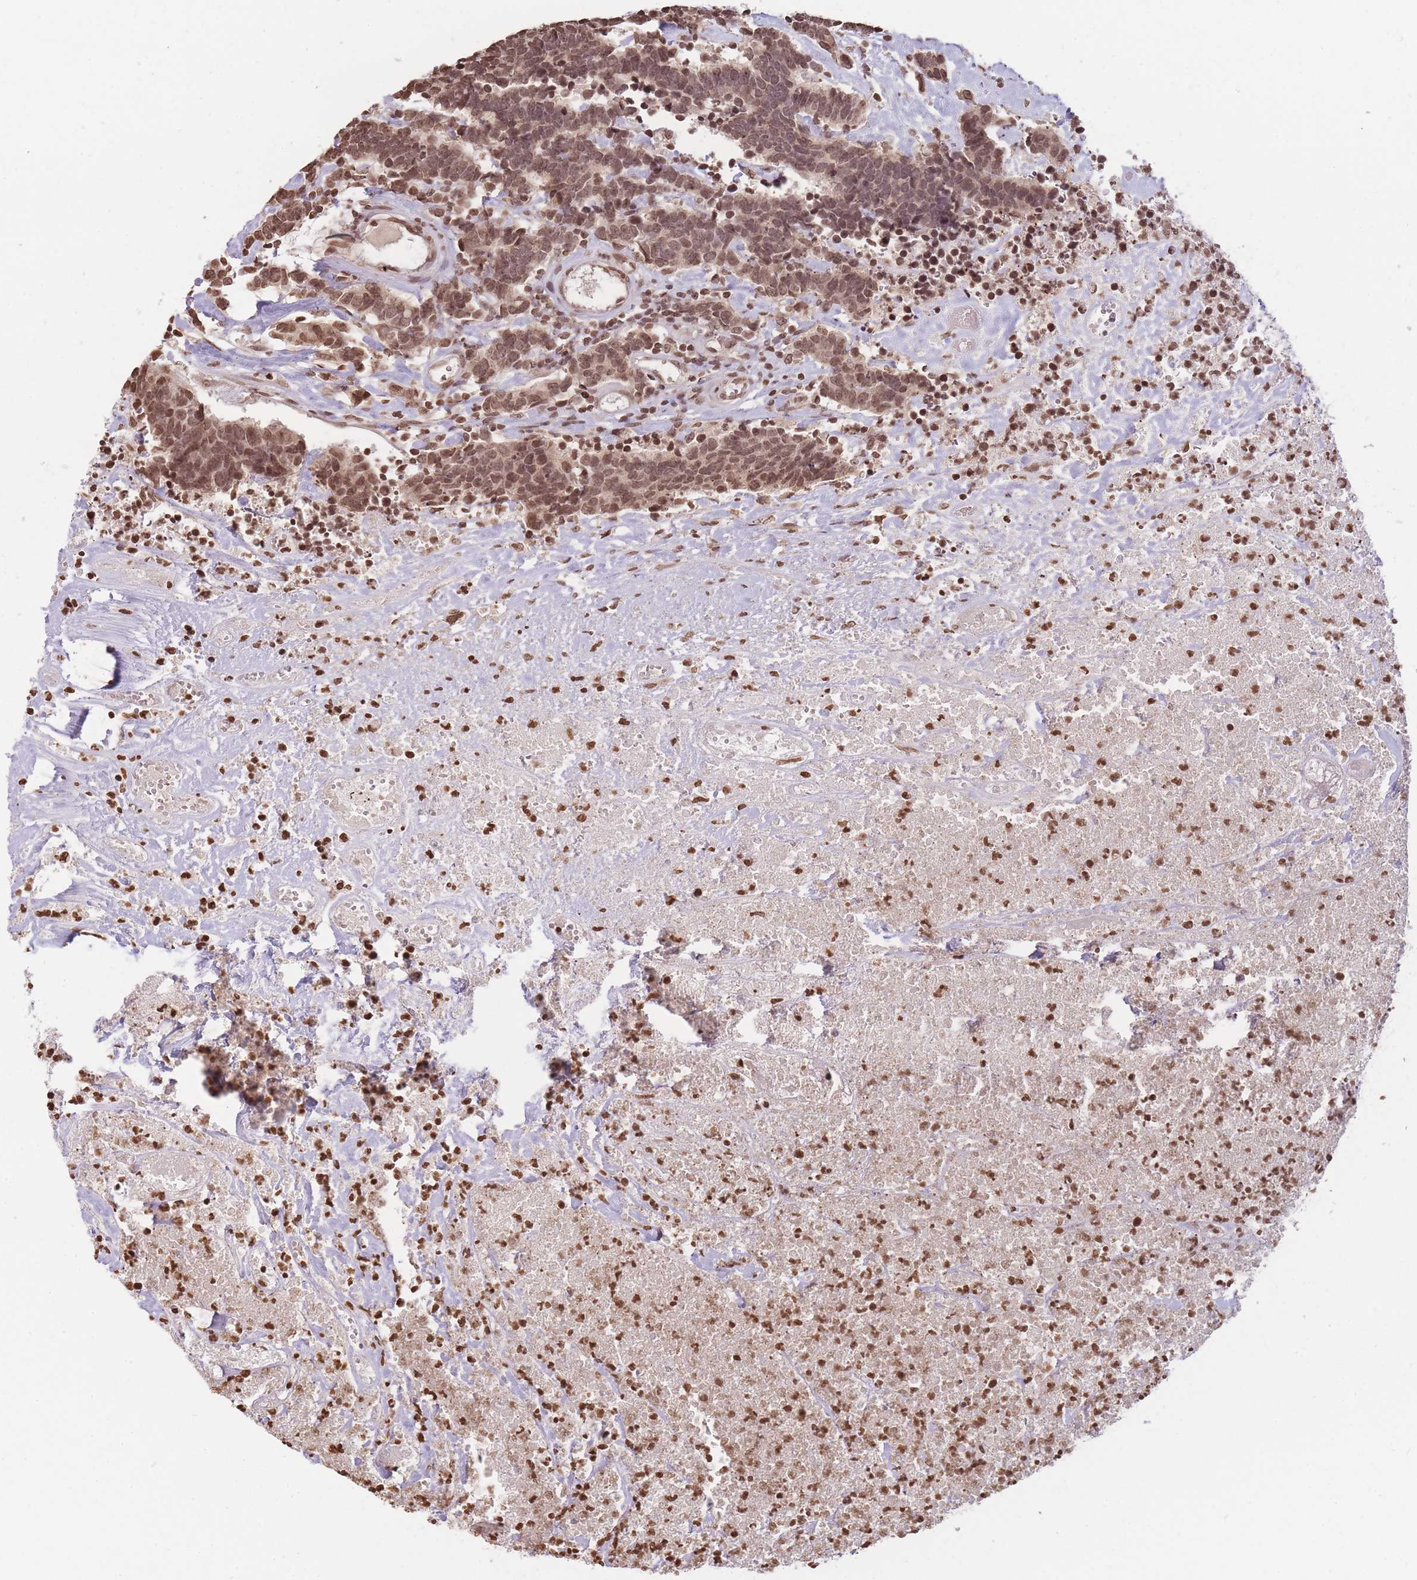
{"staining": {"intensity": "moderate", "quantity": ">75%", "location": "nuclear"}, "tissue": "carcinoid", "cell_type": "Tumor cells", "image_type": "cancer", "snomed": [{"axis": "morphology", "description": "Carcinoma, NOS"}, {"axis": "morphology", "description": "Carcinoid, malignant, NOS"}, {"axis": "topography", "description": "Urinary bladder"}], "caption": "Tumor cells display moderate nuclear staining in approximately >75% of cells in carcinoma.", "gene": "WWTR1", "patient": {"sex": "male", "age": 57}}